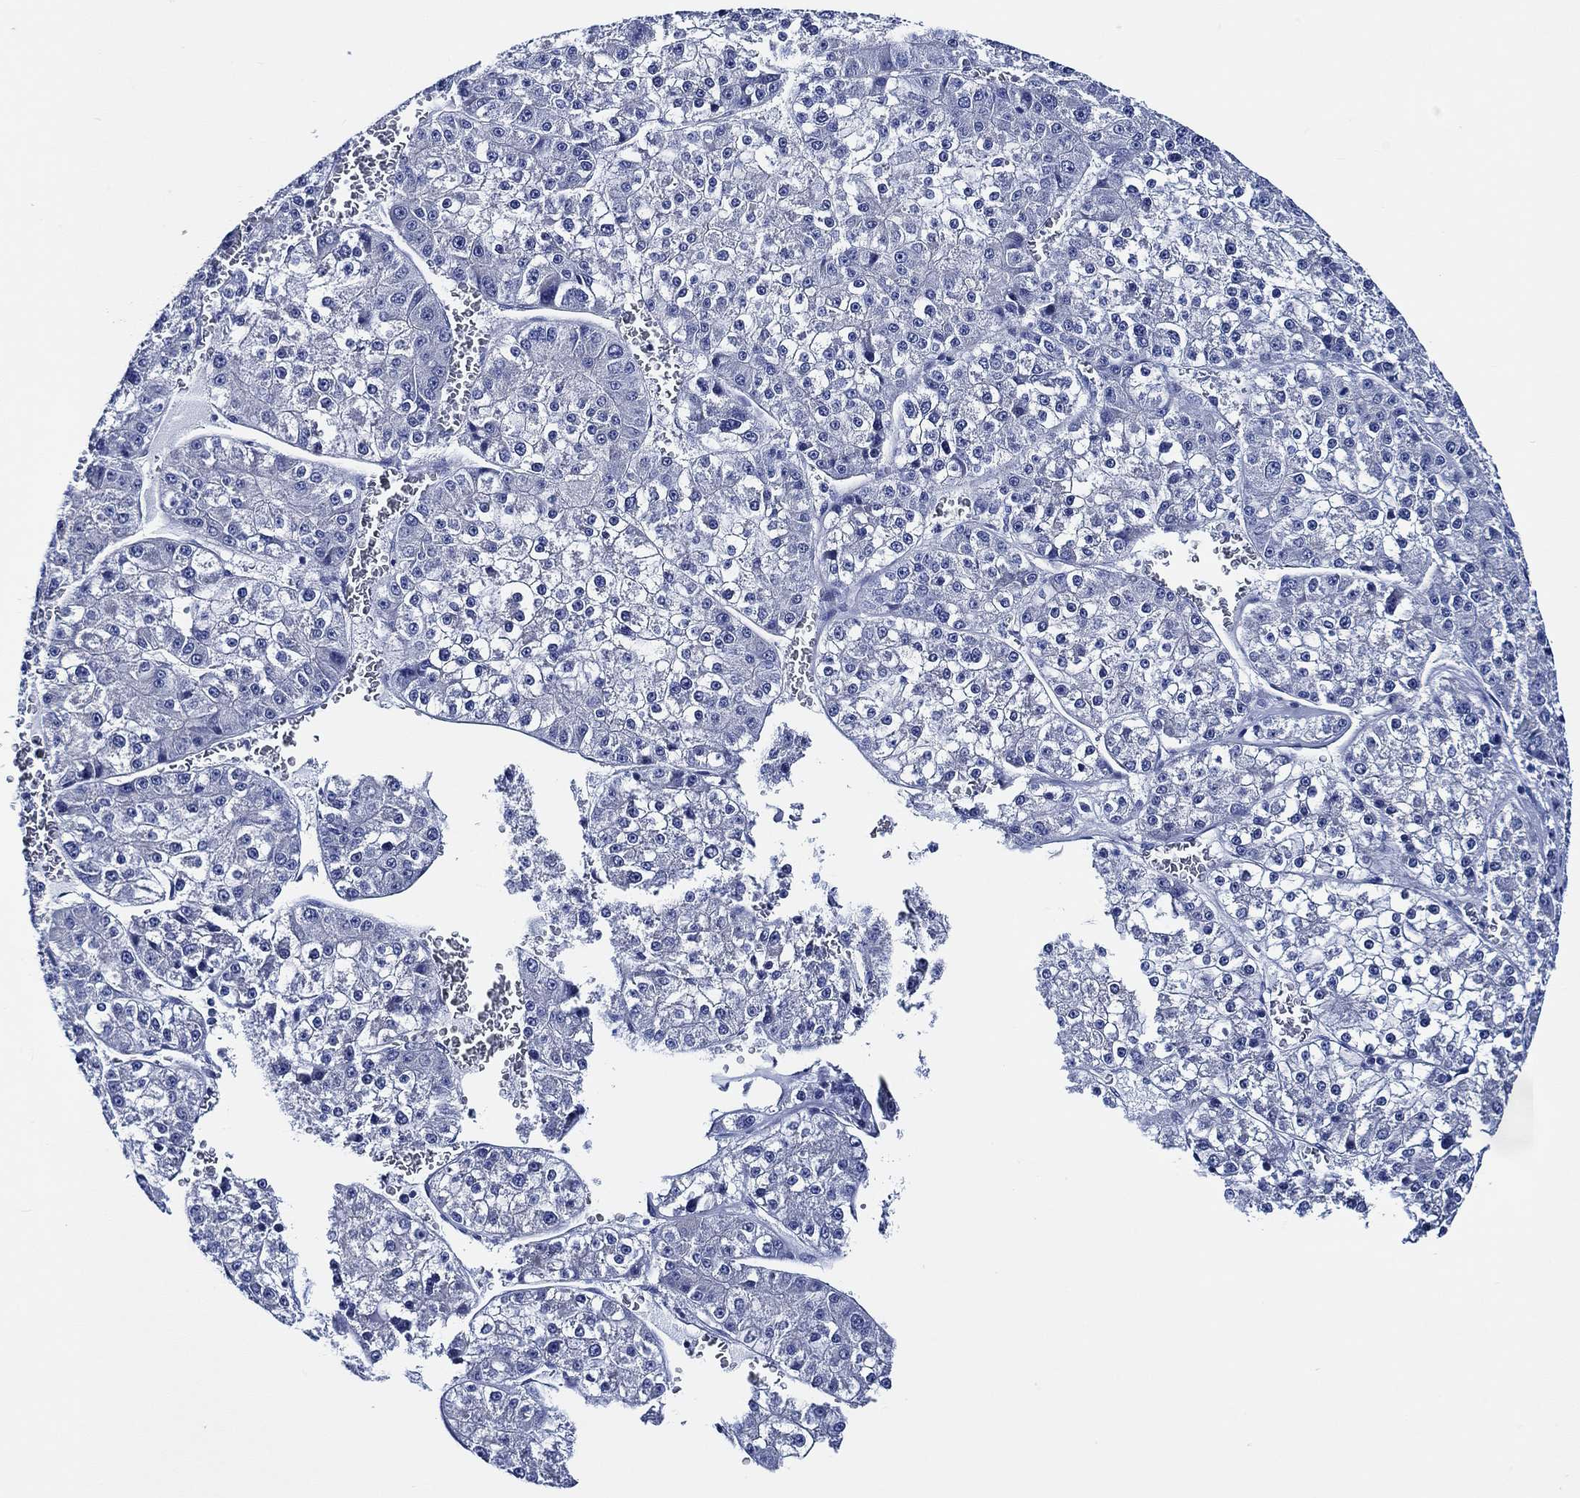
{"staining": {"intensity": "negative", "quantity": "none", "location": "none"}, "tissue": "liver cancer", "cell_type": "Tumor cells", "image_type": "cancer", "snomed": [{"axis": "morphology", "description": "Carcinoma, Hepatocellular, NOS"}, {"axis": "topography", "description": "Liver"}], "caption": "A high-resolution image shows IHC staining of hepatocellular carcinoma (liver), which shows no significant positivity in tumor cells. Brightfield microscopy of IHC stained with DAB (3,3'-diaminobenzidine) (brown) and hematoxylin (blue), captured at high magnification.", "gene": "WDR62", "patient": {"sex": "female", "age": 73}}